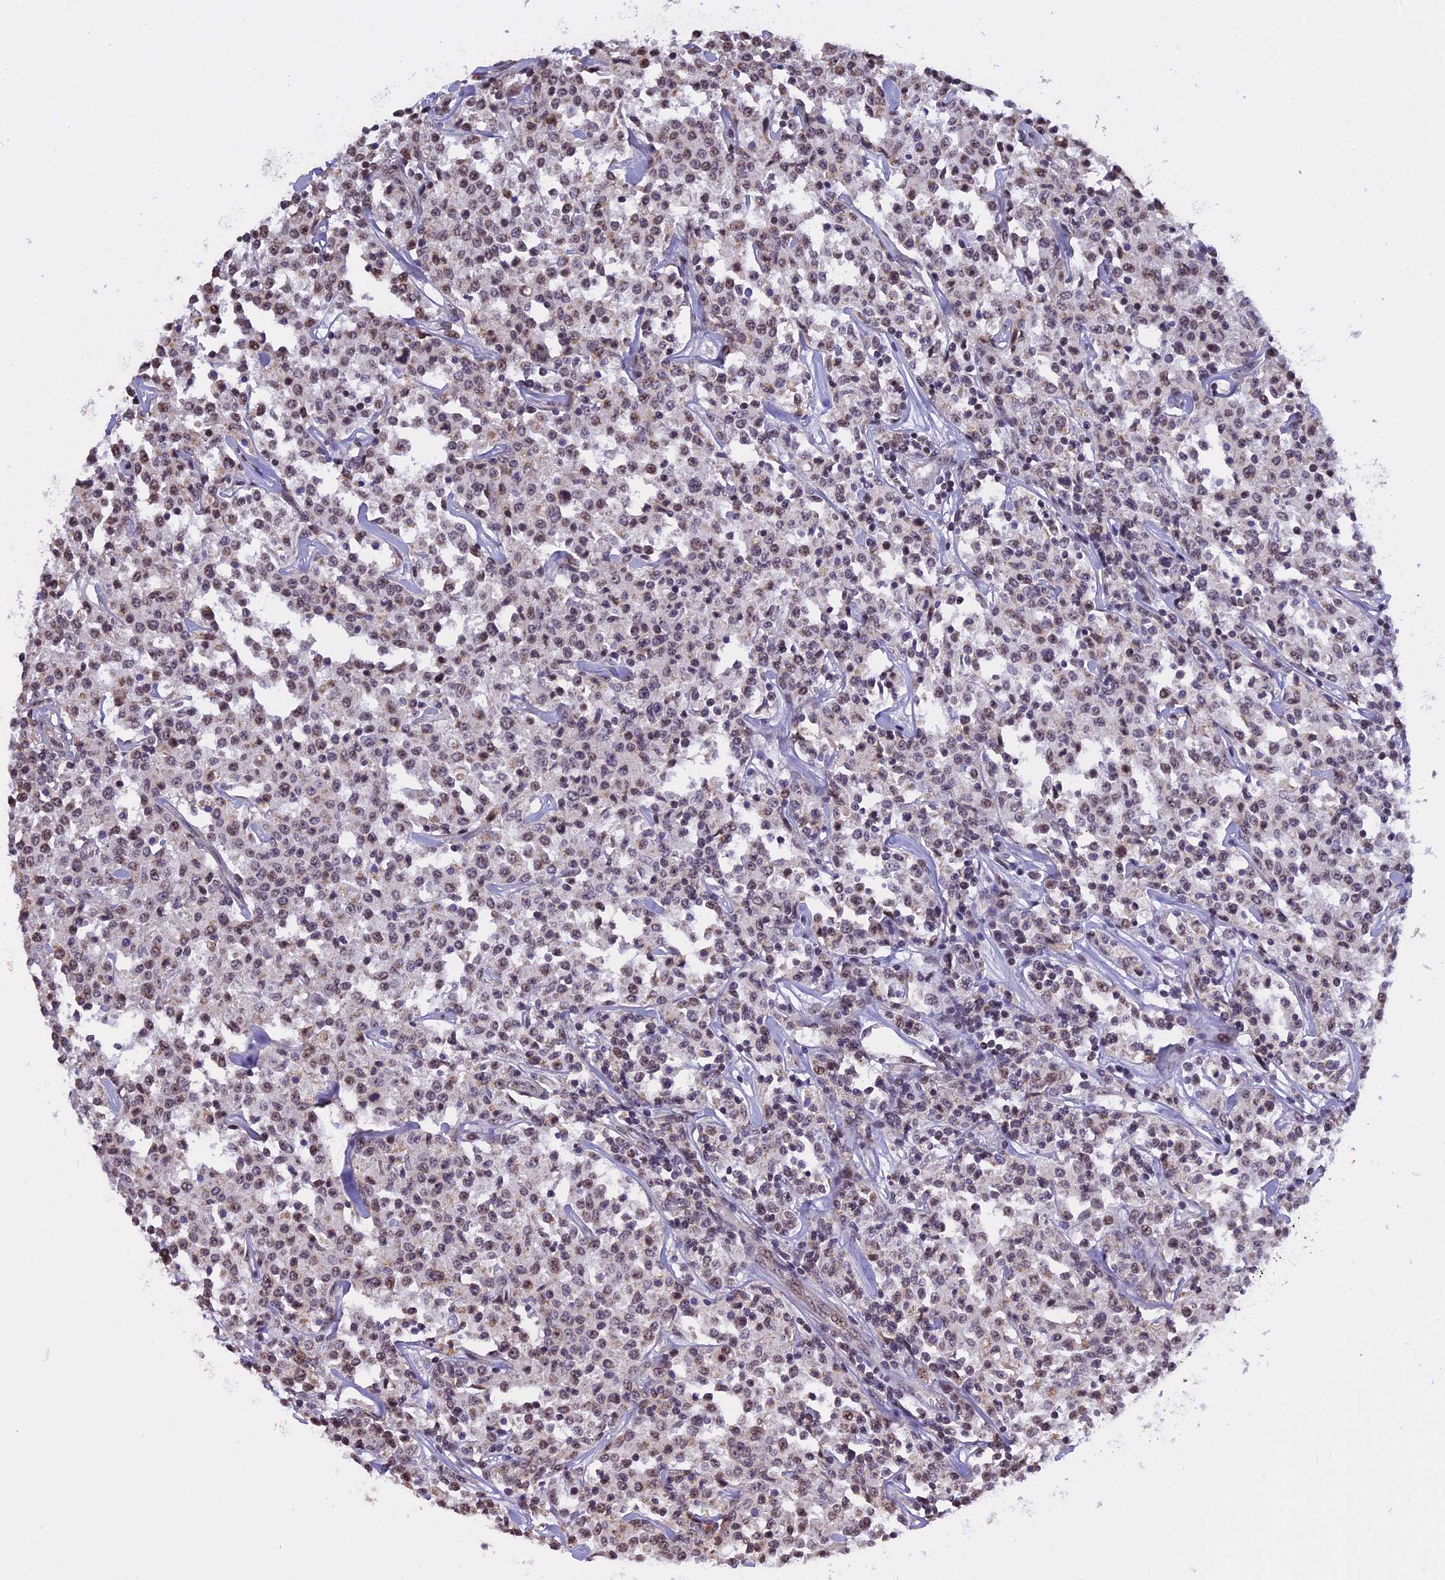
{"staining": {"intensity": "weak", "quantity": "25%-75%", "location": "nuclear"}, "tissue": "lymphoma", "cell_type": "Tumor cells", "image_type": "cancer", "snomed": [{"axis": "morphology", "description": "Malignant lymphoma, non-Hodgkin's type, Low grade"}, {"axis": "topography", "description": "Small intestine"}], "caption": "Tumor cells demonstrate weak nuclear positivity in approximately 25%-75% of cells in lymphoma. (DAB (3,3'-diaminobenzidine) IHC, brown staining for protein, blue staining for nuclei).", "gene": "MGA", "patient": {"sex": "female", "age": 59}}